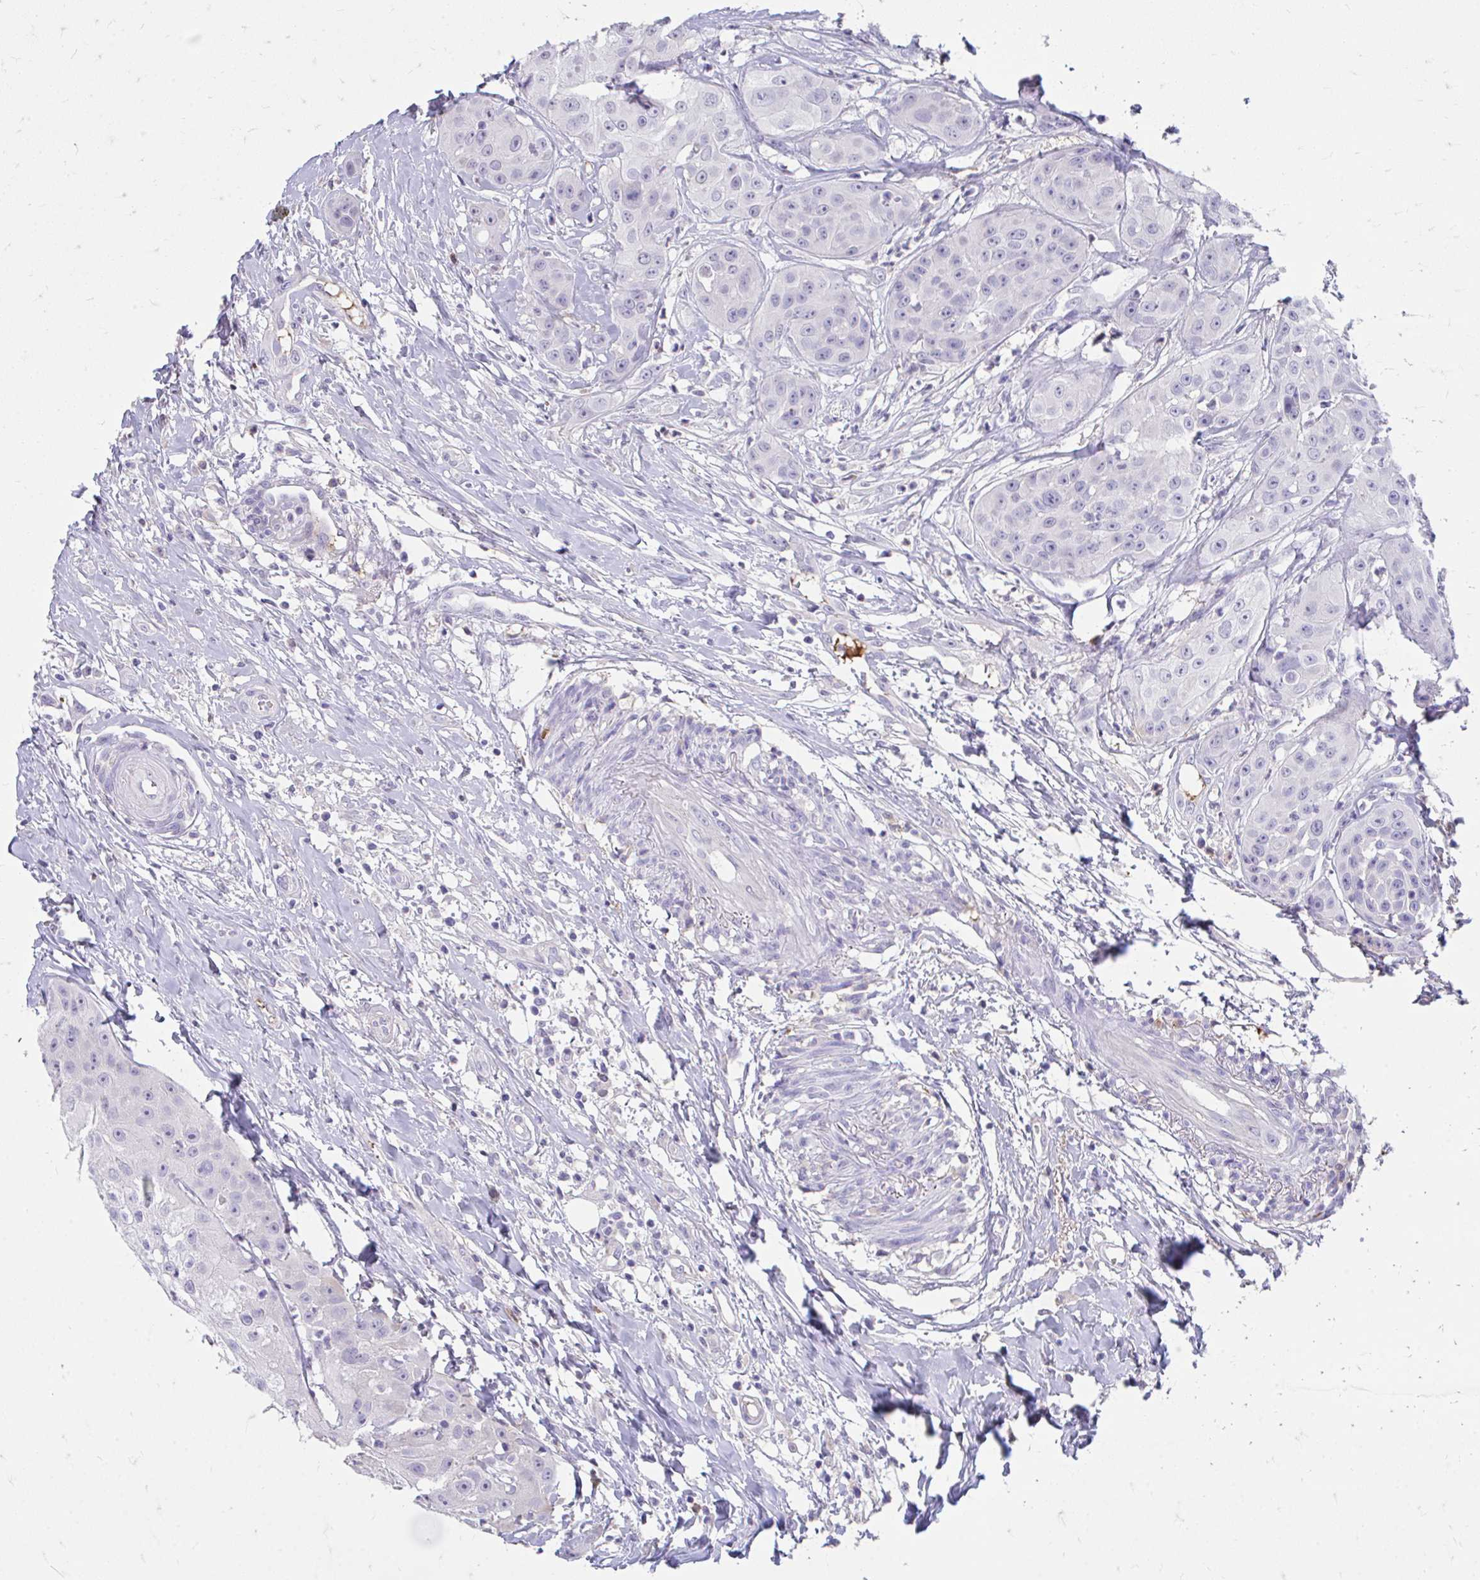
{"staining": {"intensity": "negative", "quantity": "none", "location": "none"}, "tissue": "head and neck cancer", "cell_type": "Tumor cells", "image_type": "cancer", "snomed": [{"axis": "morphology", "description": "Squamous cell carcinoma, NOS"}, {"axis": "topography", "description": "Head-Neck"}], "caption": "The IHC photomicrograph has no significant positivity in tumor cells of head and neck cancer (squamous cell carcinoma) tissue.", "gene": "CFH", "patient": {"sex": "male", "age": 83}}